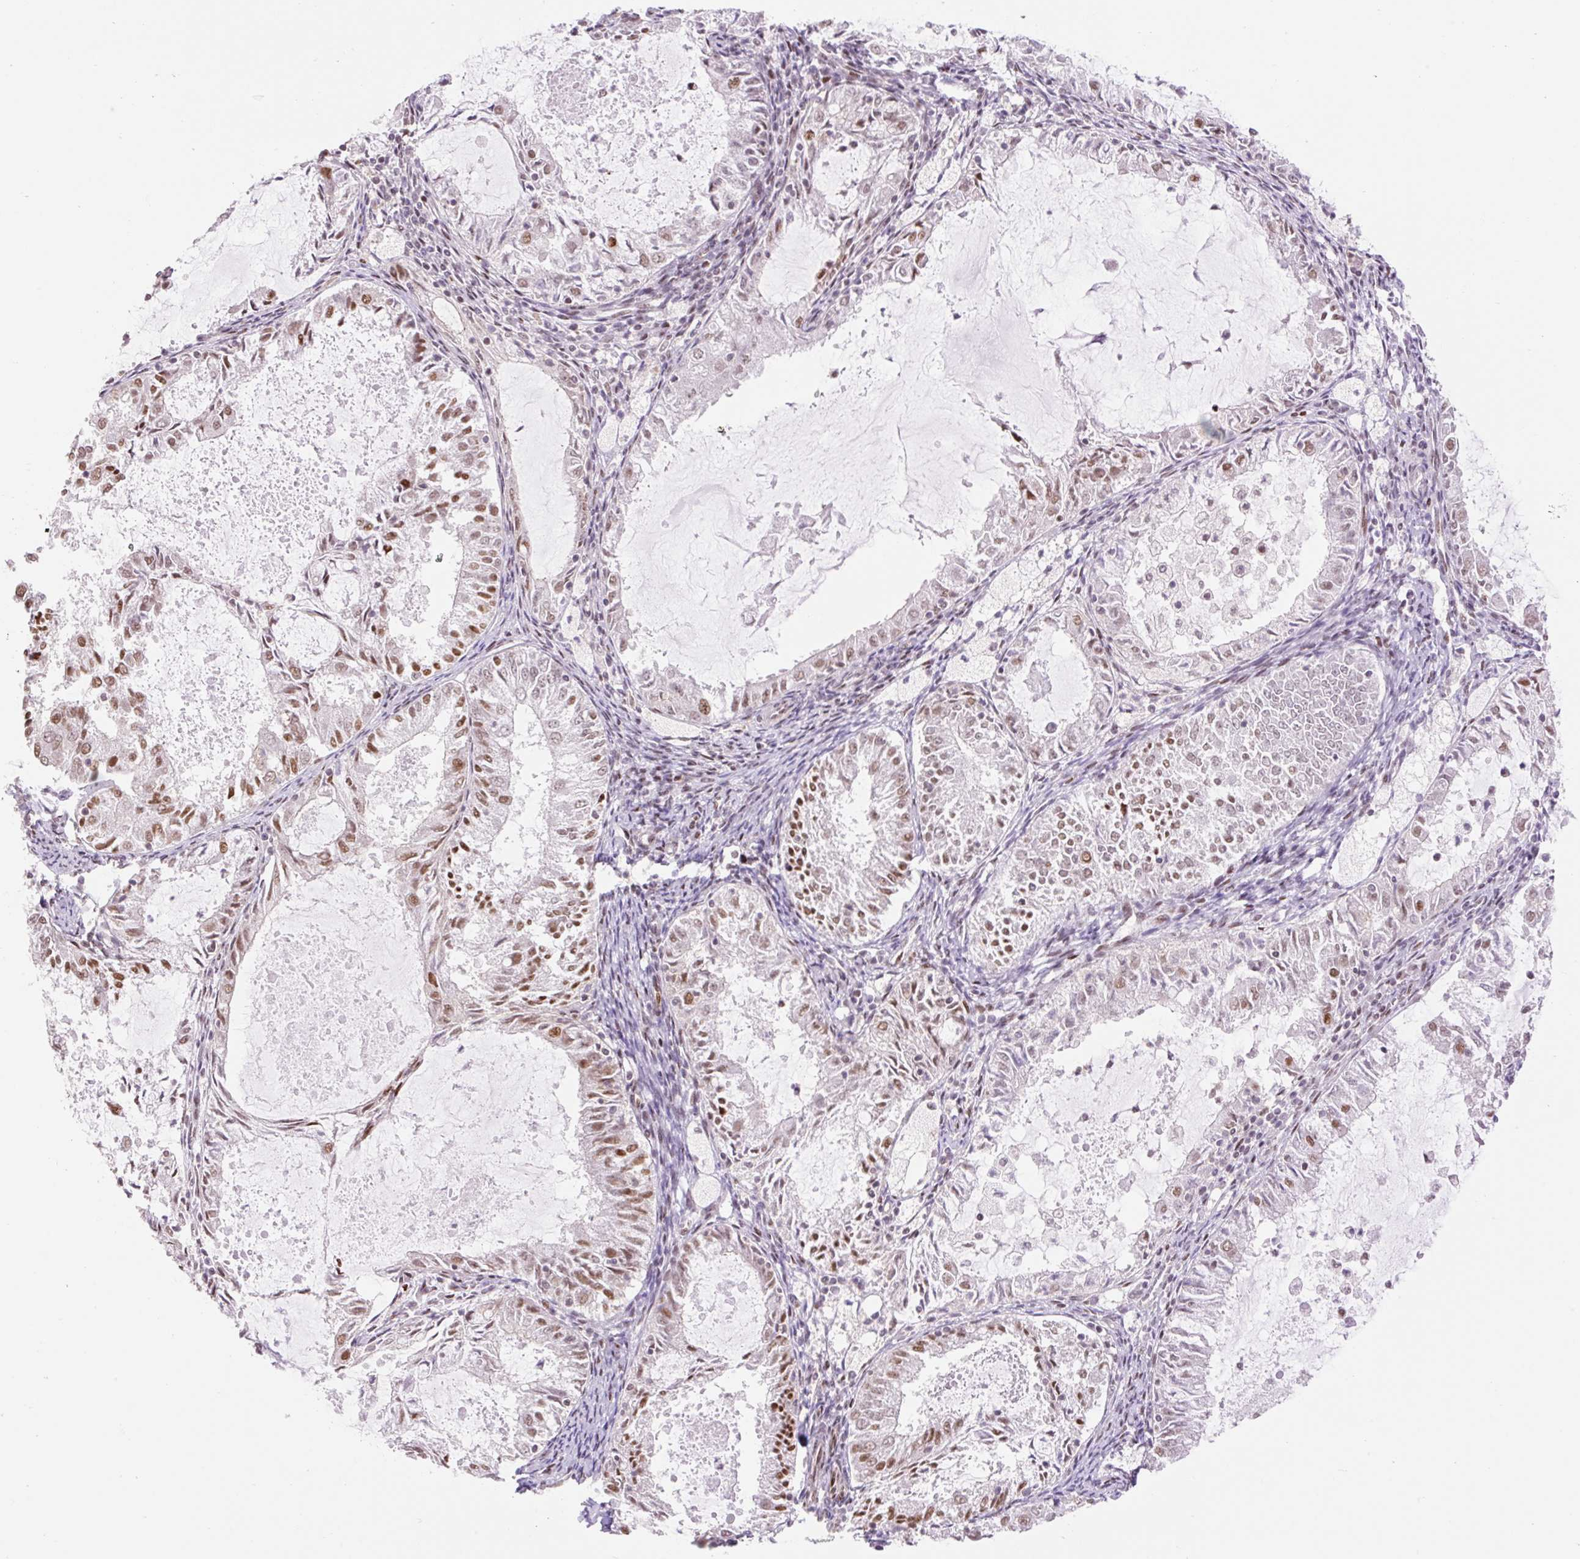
{"staining": {"intensity": "moderate", "quantity": ">75%", "location": "nuclear"}, "tissue": "endometrial cancer", "cell_type": "Tumor cells", "image_type": "cancer", "snomed": [{"axis": "morphology", "description": "Adenocarcinoma, NOS"}, {"axis": "topography", "description": "Endometrium"}], "caption": "A brown stain highlights moderate nuclear positivity of a protein in human endometrial cancer tumor cells.", "gene": "RIPPLY3", "patient": {"sex": "female", "age": 57}}